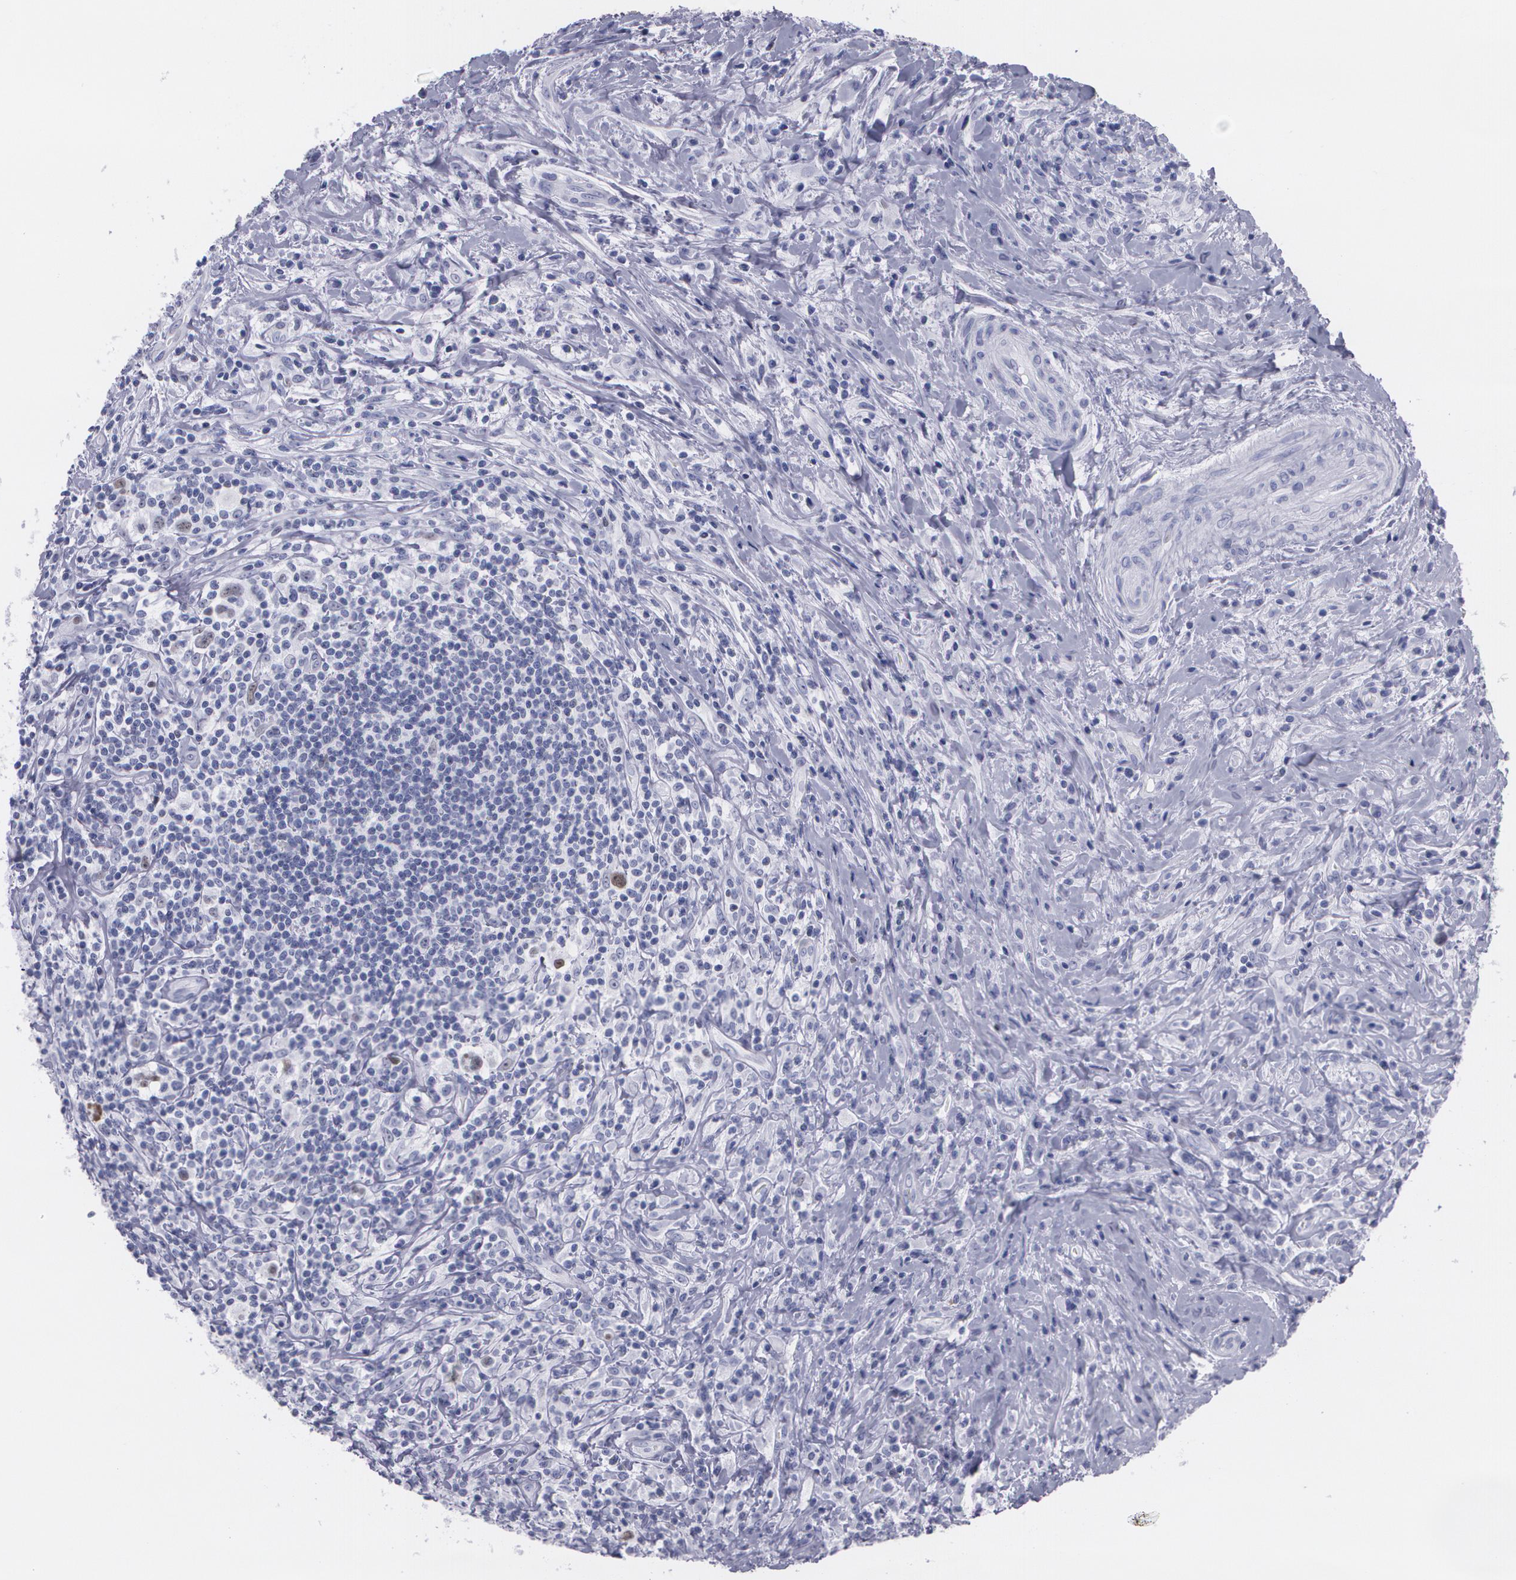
{"staining": {"intensity": "negative", "quantity": "none", "location": "none"}, "tissue": "lymphoma", "cell_type": "Tumor cells", "image_type": "cancer", "snomed": [{"axis": "morphology", "description": "Hodgkin's disease, NOS"}, {"axis": "topography", "description": "Lymph node"}], "caption": "A high-resolution image shows immunohistochemistry staining of Hodgkin's disease, which reveals no significant expression in tumor cells.", "gene": "TP53", "patient": {"sex": "female", "age": 25}}